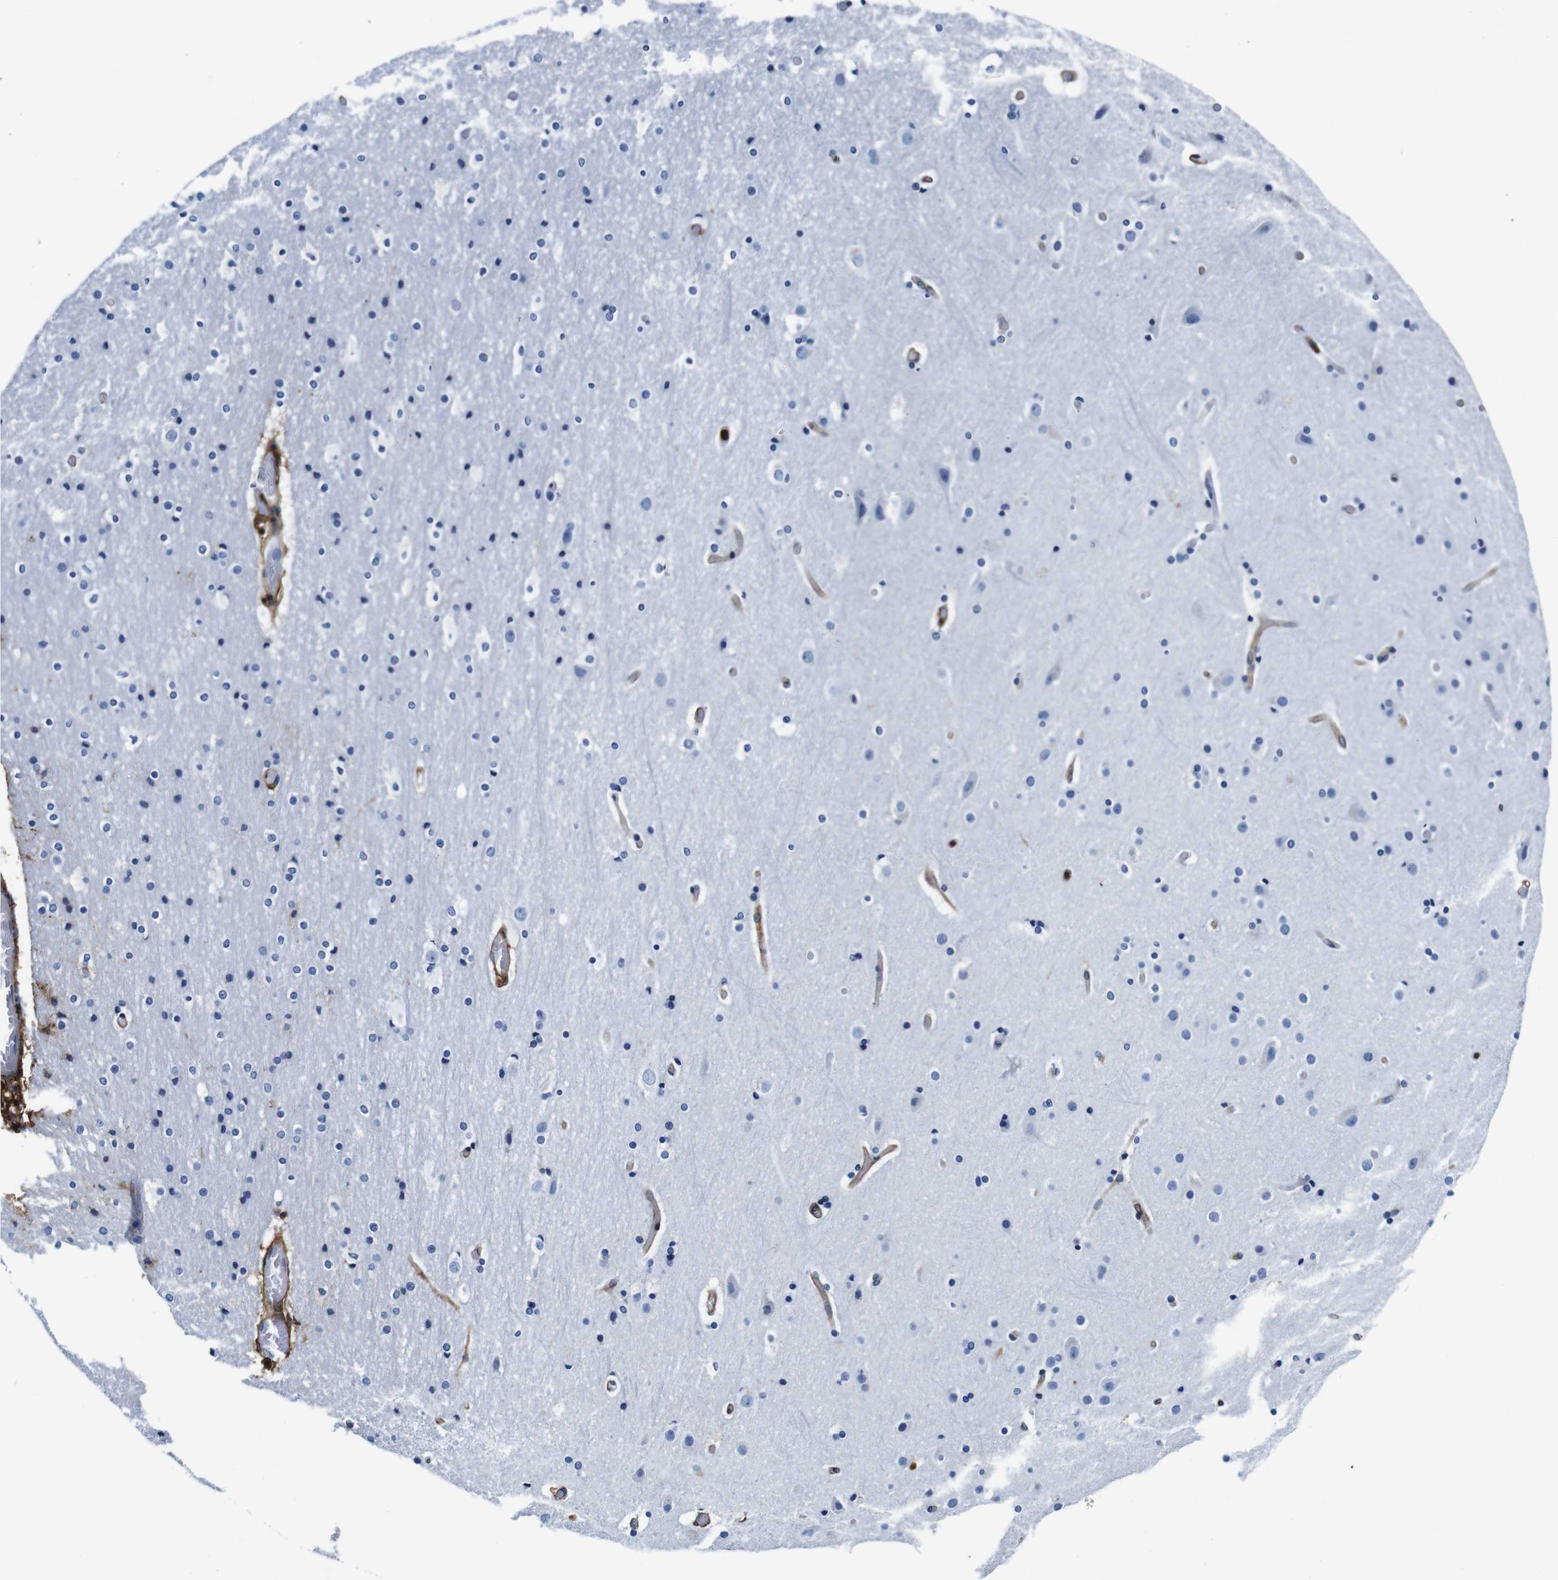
{"staining": {"intensity": "moderate", "quantity": "<25%", "location": "cytoplasmic/membranous"}, "tissue": "cerebral cortex", "cell_type": "Endothelial cells", "image_type": "normal", "snomed": [{"axis": "morphology", "description": "Normal tissue, NOS"}, {"axis": "topography", "description": "Cerebral cortex"}], "caption": "Normal cerebral cortex displays moderate cytoplasmic/membranous positivity in approximately <25% of endothelial cells, visualized by immunohistochemistry. (DAB (3,3'-diaminobenzidine) = brown stain, brightfield microscopy at high magnification).", "gene": "ANXA1", "patient": {"sex": "male", "age": 57}}